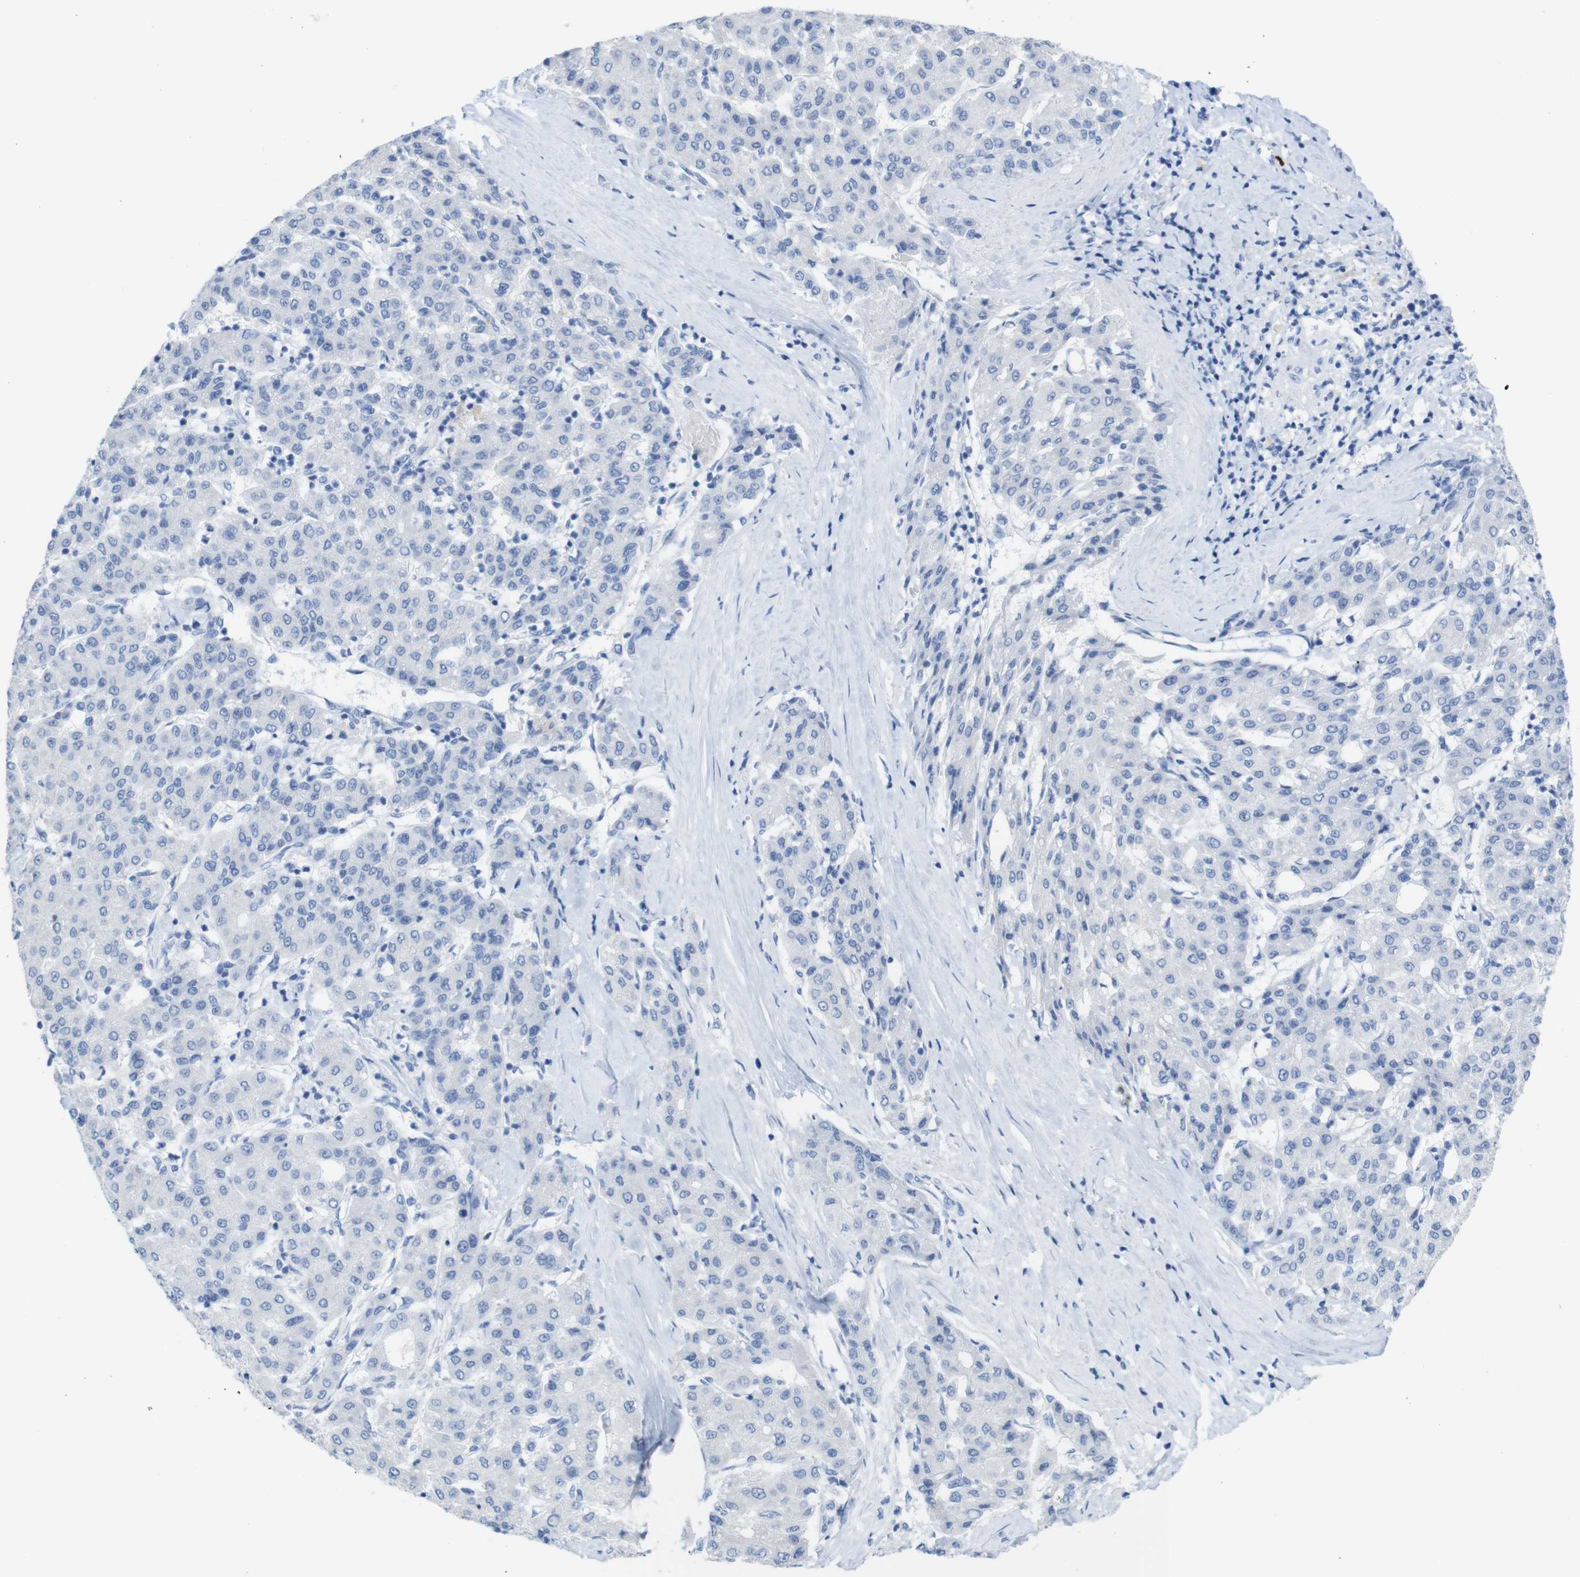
{"staining": {"intensity": "negative", "quantity": "none", "location": "none"}, "tissue": "liver cancer", "cell_type": "Tumor cells", "image_type": "cancer", "snomed": [{"axis": "morphology", "description": "Carcinoma, Hepatocellular, NOS"}, {"axis": "topography", "description": "Liver"}], "caption": "Human liver hepatocellular carcinoma stained for a protein using immunohistochemistry (IHC) displays no positivity in tumor cells.", "gene": "LAG3", "patient": {"sex": "male", "age": 65}}